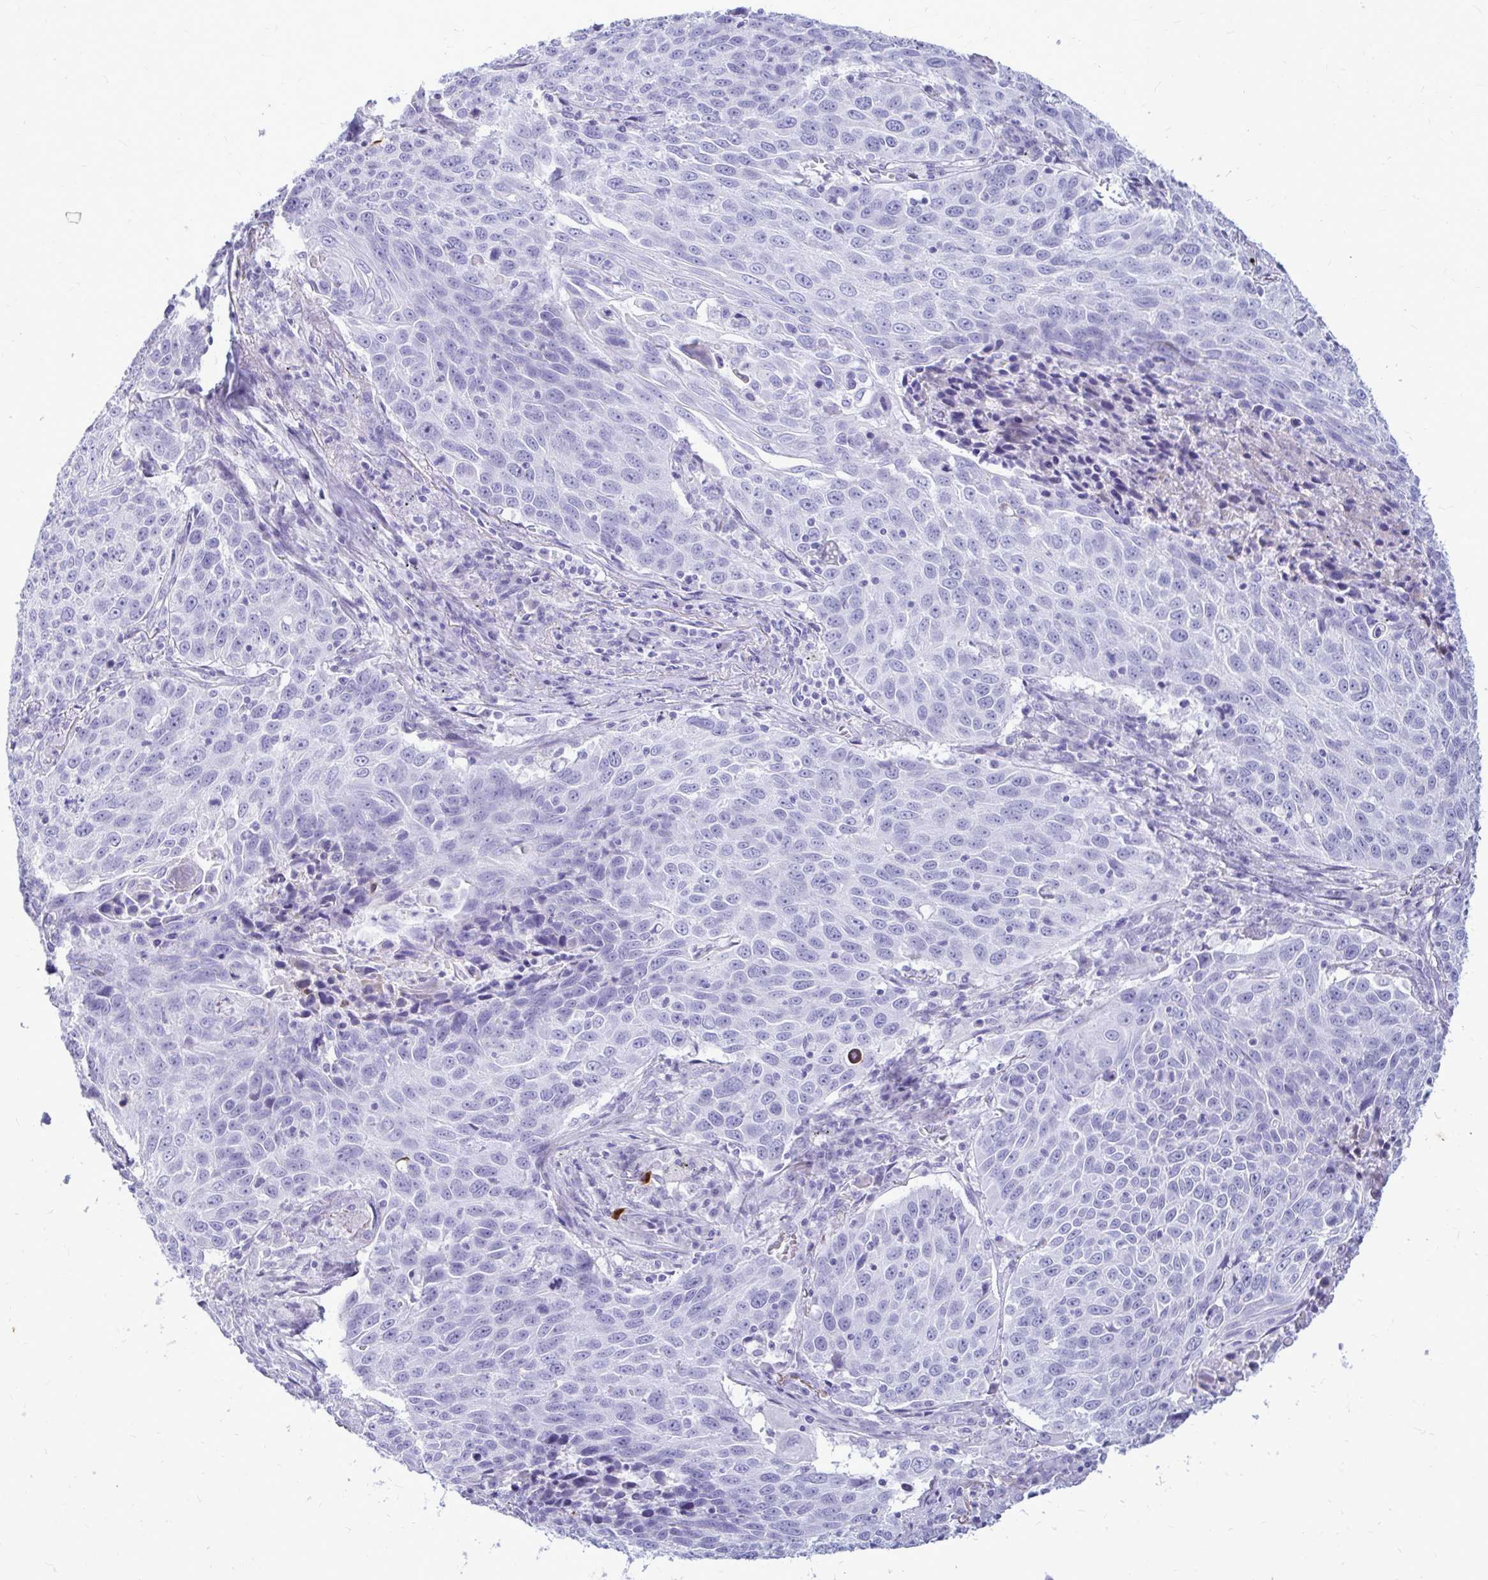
{"staining": {"intensity": "negative", "quantity": "none", "location": "none"}, "tissue": "lung cancer", "cell_type": "Tumor cells", "image_type": "cancer", "snomed": [{"axis": "morphology", "description": "Squamous cell carcinoma, NOS"}, {"axis": "topography", "description": "Lung"}], "caption": "There is no significant staining in tumor cells of lung cancer (squamous cell carcinoma).", "gene": "NANOGNB", "patient": {"sex": "male", "age": 78}}